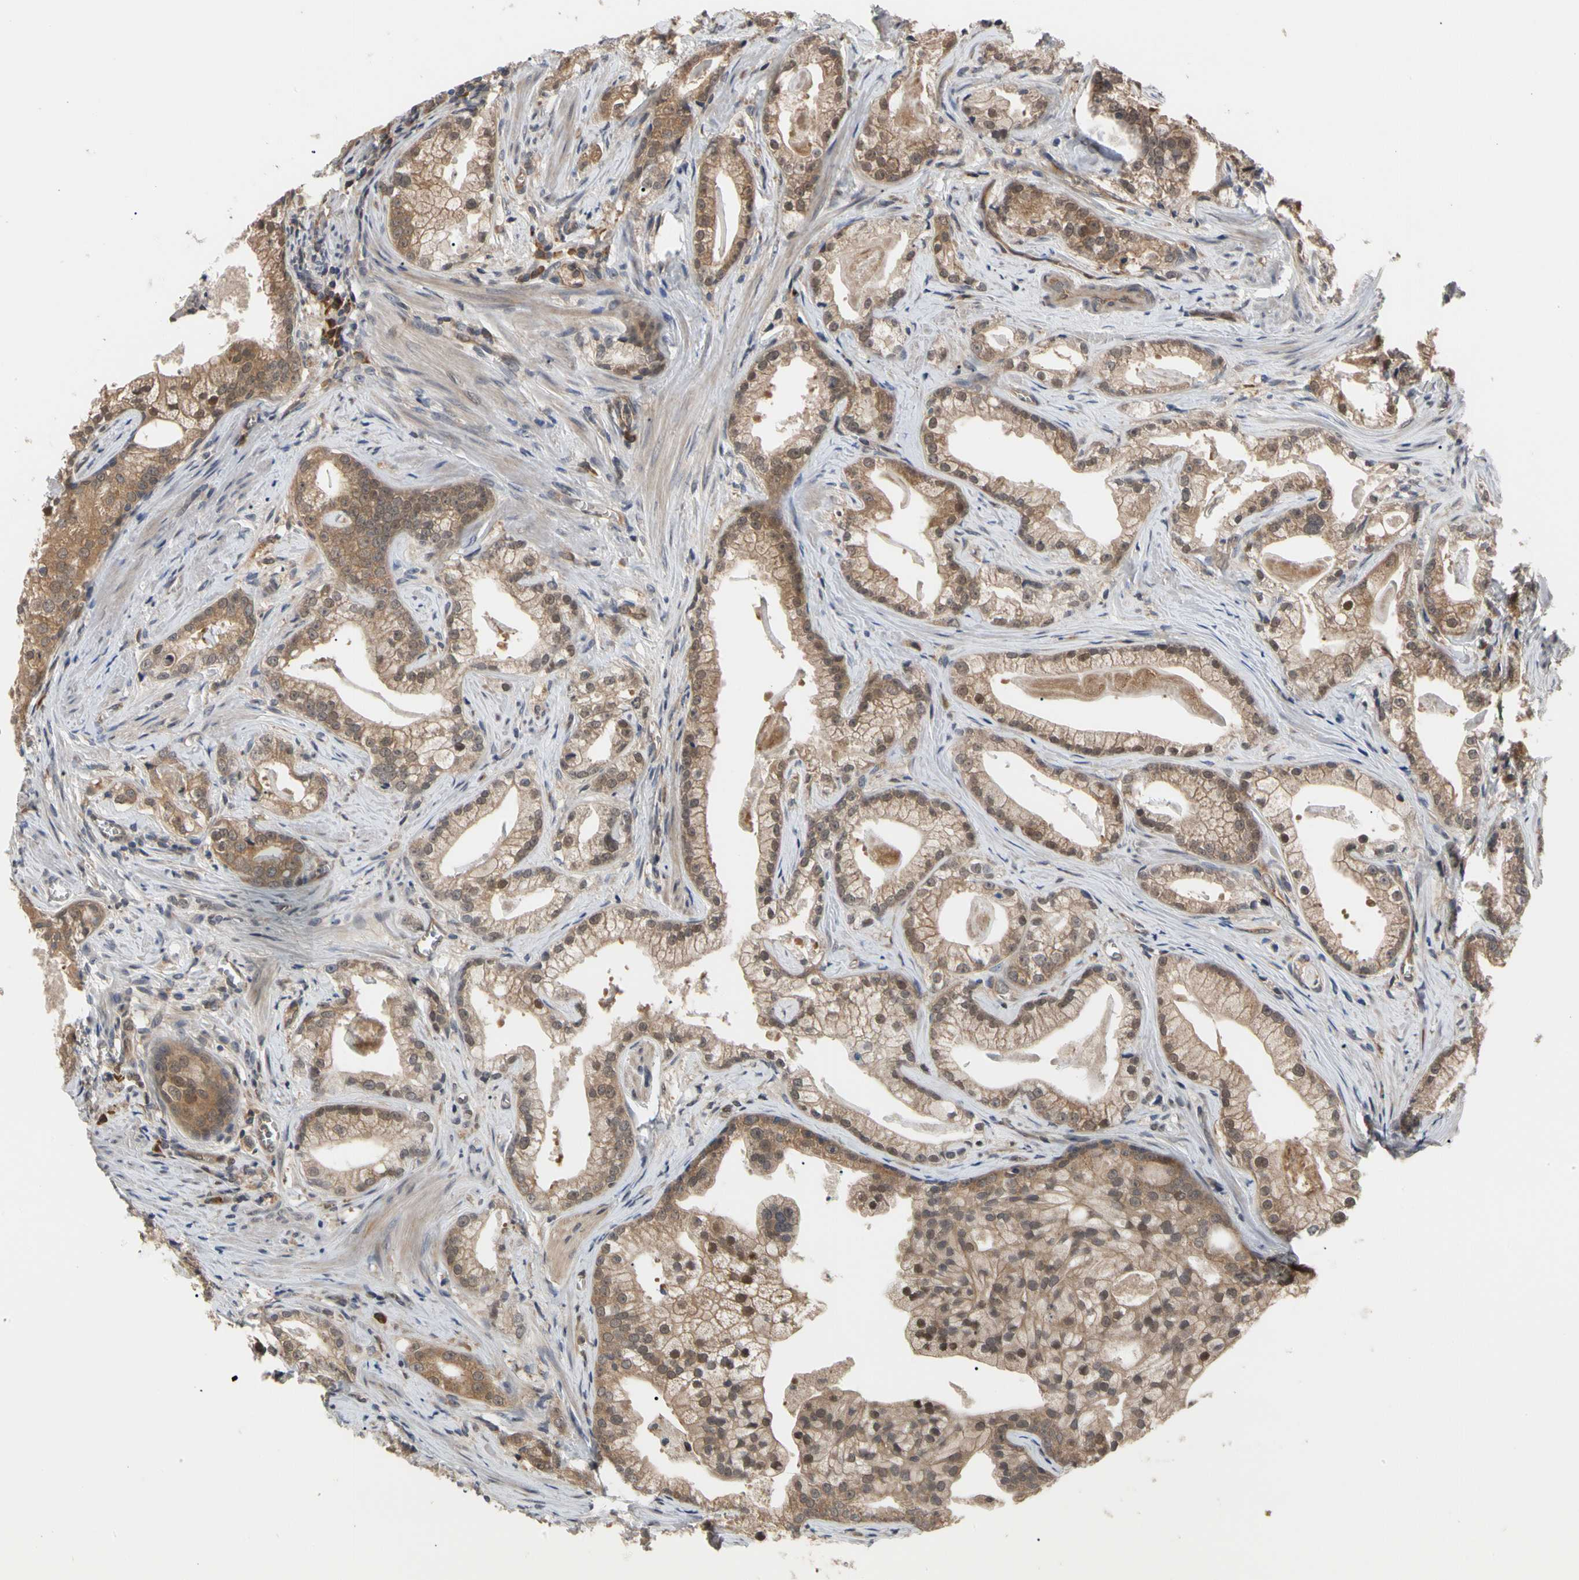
{"staining": {"intensity": "moderate", "quantity": ">75%", "location": "cytoplasmic/membranous"}, "tissue": "prostate cancer", "cell_type": "Tumor cells", "image_type": "cancer", "snomed": [{"axis": "morphology", "description": "Adenocarcinoma, Low grade"}, {"axis": "topography", "description": "Prostate"}], "caption": "High-power microscopy captured an immunohistochemistry (IHC) histopathology image of prostate low-grade adenocarcinoma, revealing moderate cytoplasmic/membranous staining in approximately >75% of tumor cells.", "gene": "CYTIP", "patient": {"sex": "male", "age": 59}}